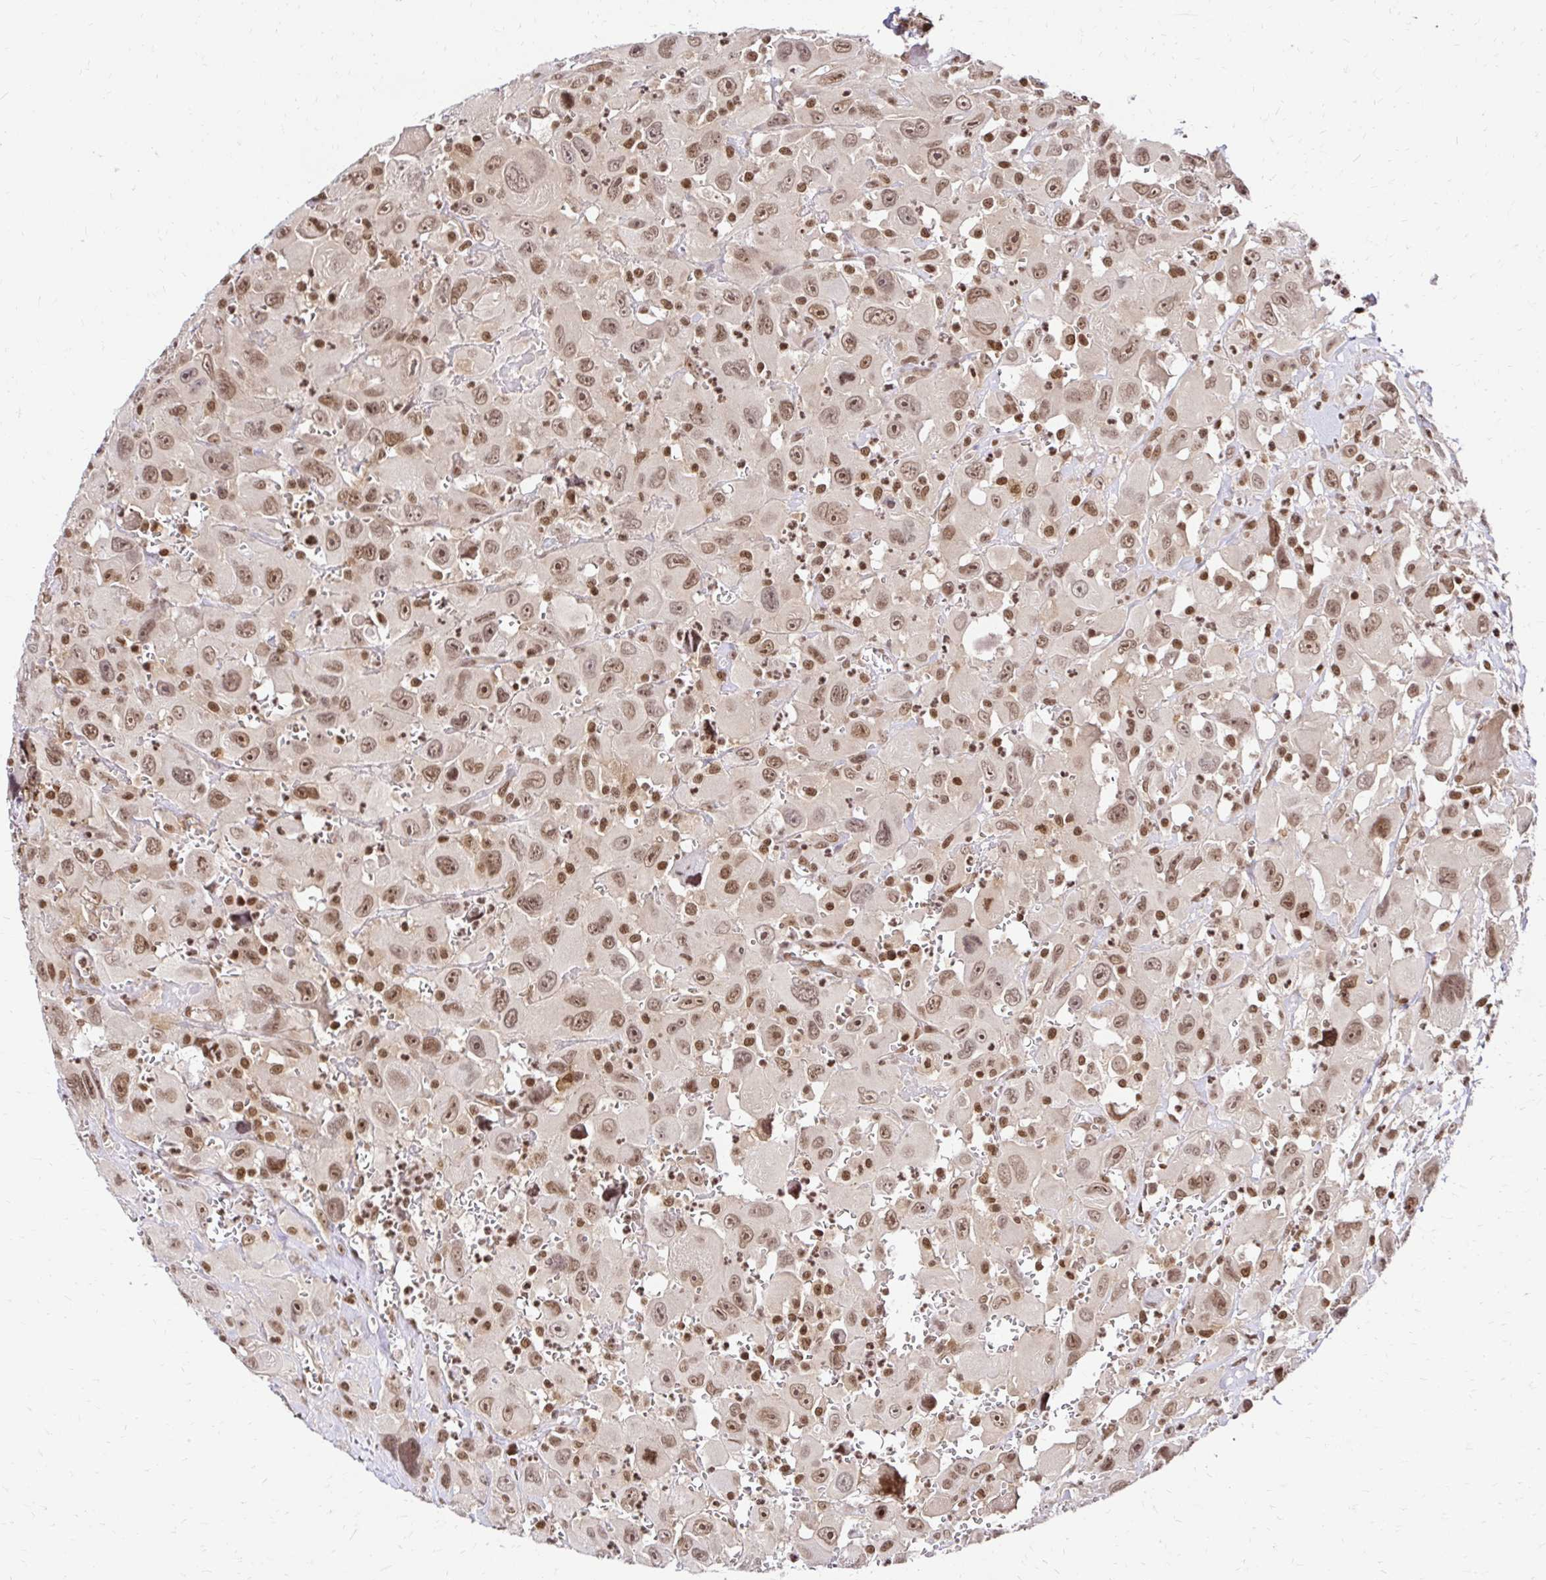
{"staining": {"intensity": "moderate", "quantity": ">75%", "location": "nuclear"}, "tissue": "head and neck cancer", "cell_type": "Tumor cells", "image_type": "cancer", "snomed": [{"axis": "morphology", "description": "Squamous cell carcinoma, NOS"}, {"axis": "morphology", "description": "Squamous cell carcinoma, metastatic, NOS"}, {"axis": "topography", "description": "Oral tissue"}, {"axis": "topography", "description": "Head-Neck"}], "caption": "A brown stain labels moderate nuclear staining of a protein in human head and neck squamous cell carcinoma tumor cells. Nuclei are stained in blue.", "gene": "GLYR1", "patient": {"sex": "female", "age": 85}}